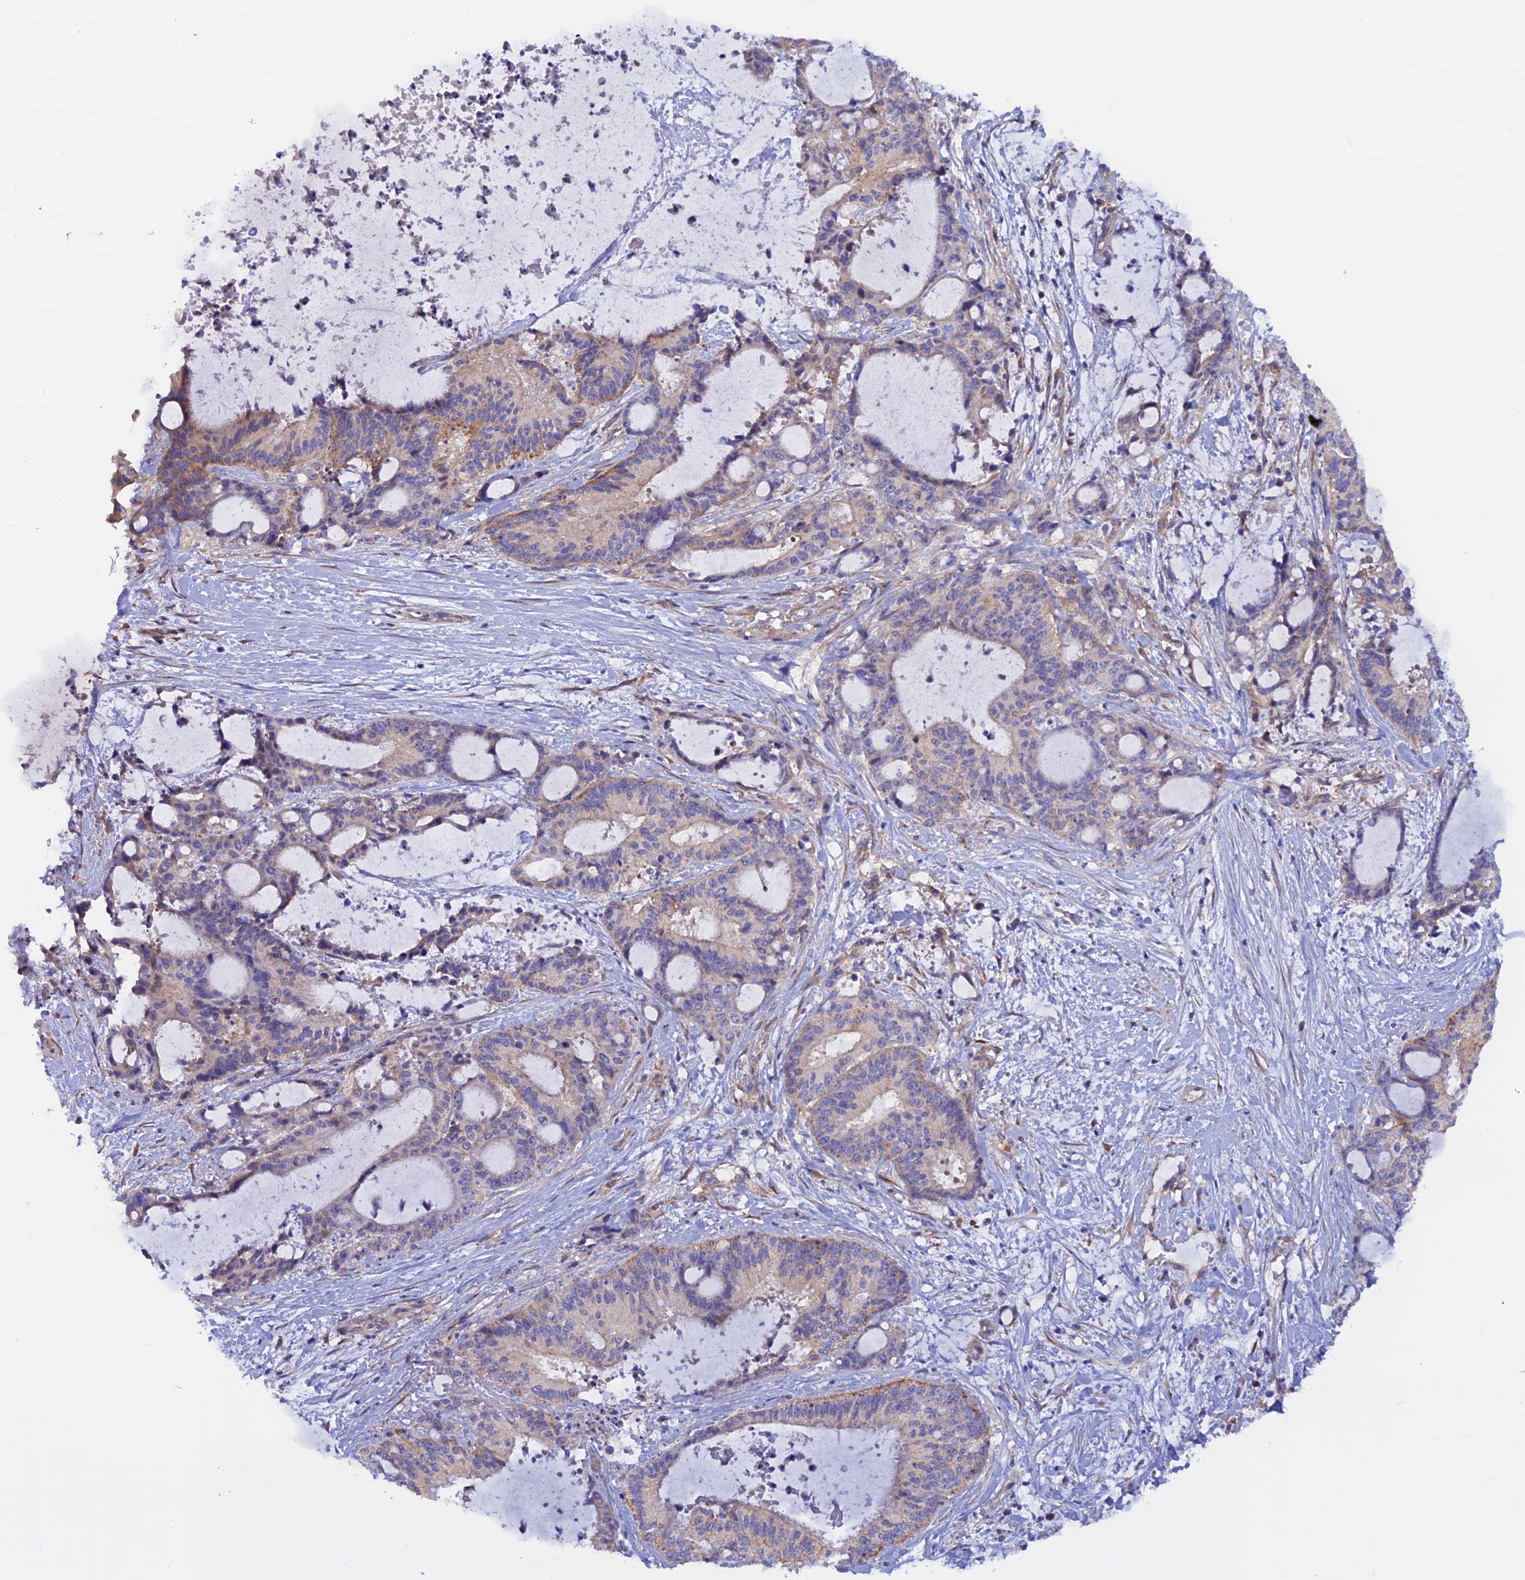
{"staining": {"intensity": "weak", "quantity": "25%-75%", "location": "cytoplasmic/membranous"}, "tissue": "liver cancer", "cell_type": "Tumor cells", "image_type": "cancer", "snomed": [{"axis": "morphology", "description": "Normal tissue, NOS"}, {"axis": "morphology", "description": "Cholangiocarcinoma"}, {"axis": "topography", "description": "Liver"}, {"axis": "topography", "description": "Peripheral nerve tissue"}], "caption": "Immunohistochemical staining of human liver cancer (cholangiocarcinoma) exhibits weak cytoplasmic/membranous protein staining in about 25%-75% of tumor cells. Nuclei are stained in blue.", "gene": "HYCC1", "patient": {"sex": "female", "age": 73}}